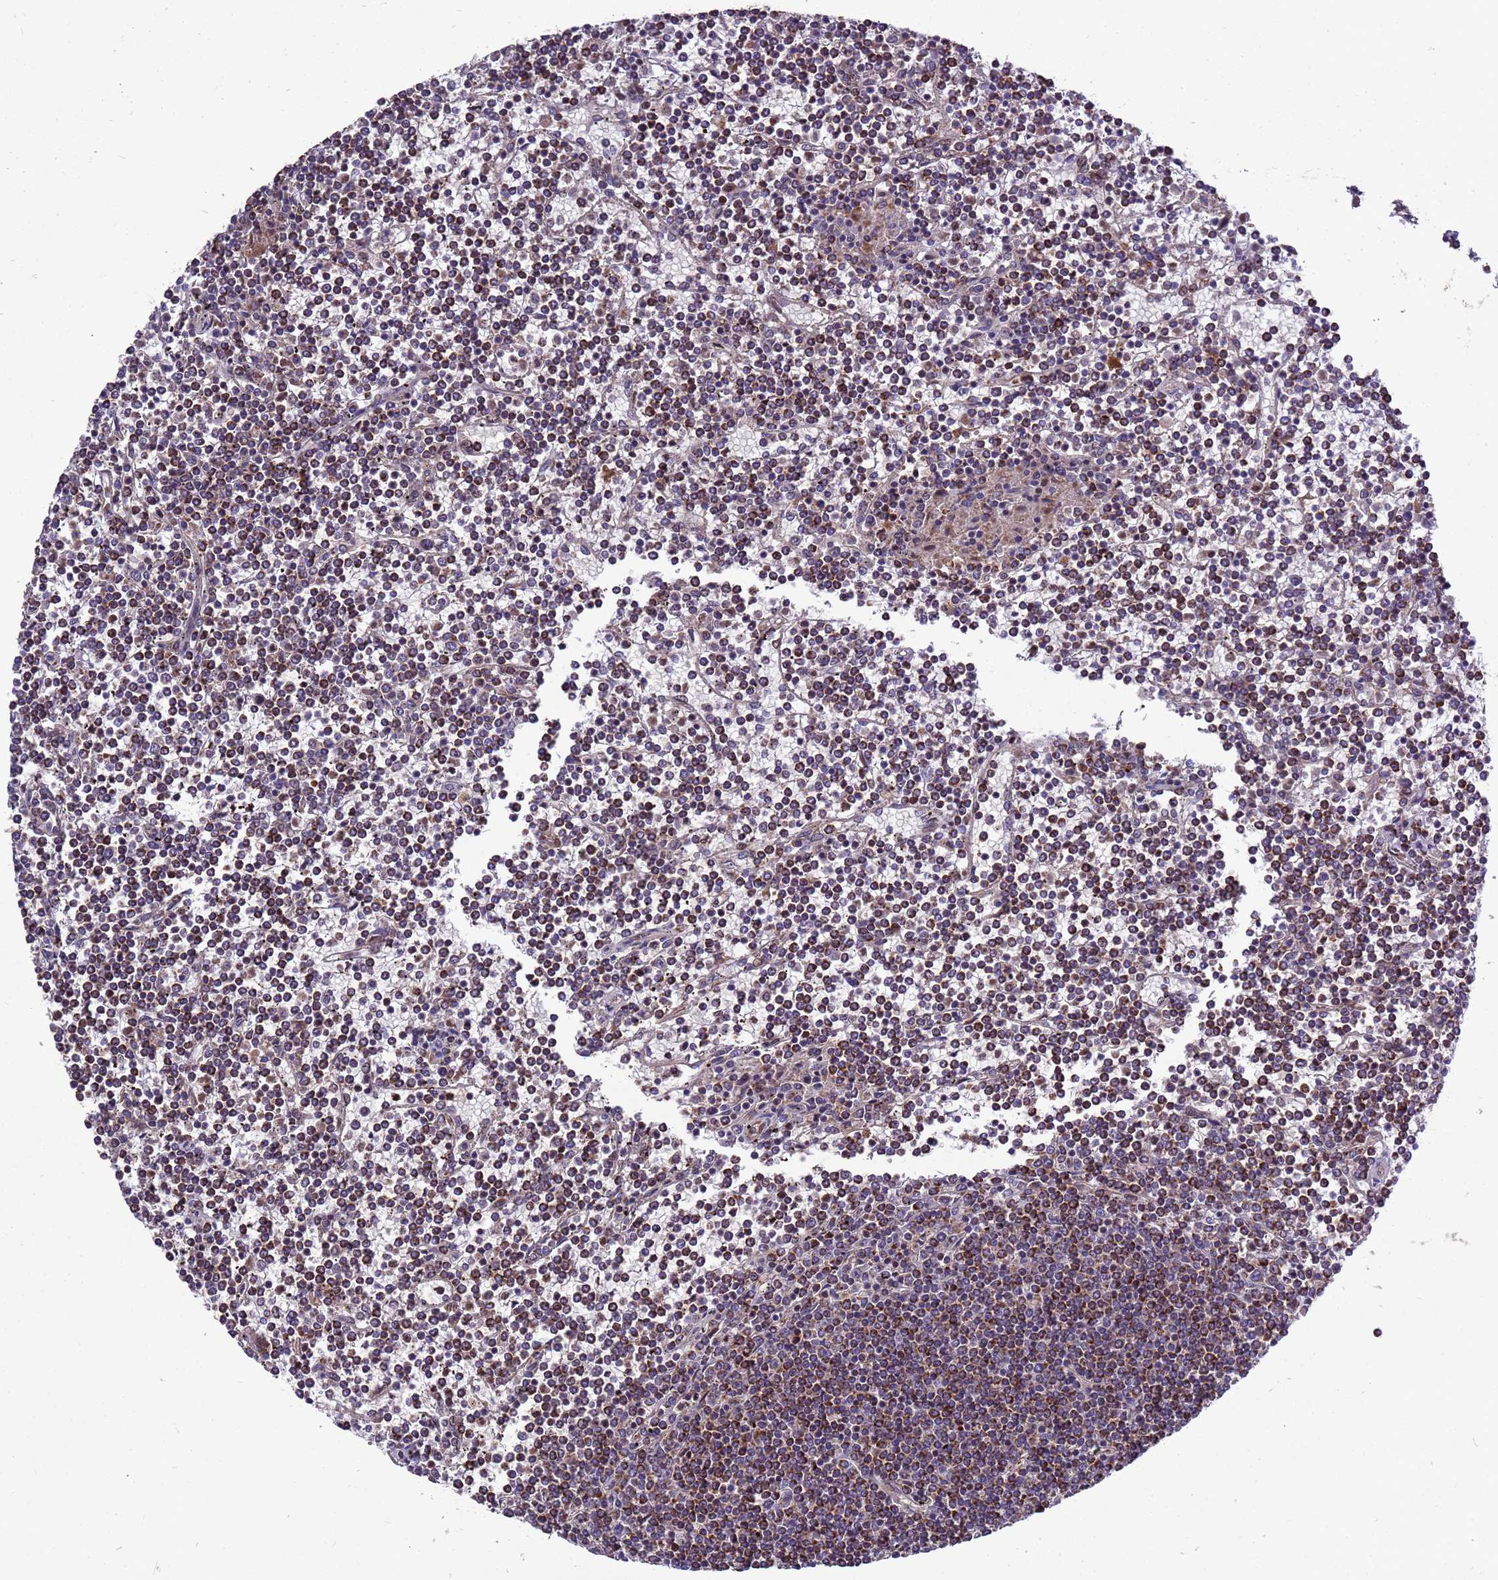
{"staining": {"intensity": "moderate", "quantity": ">75%", "location": "cytoplasmic/membranous"}, "tissue": "lymphoma", "cell_type": "Tumor cells", "image_type": "cancer", "snomed": [{"axis": "morphology", "description": "Malignant lymphoma, non-Hodgkin's type, Low grade"}, {"axis": "topography", "description": "Spleen"}], "caption": "Human low-grade malignant lymphoma, non-Hodgkin's type stained with a brown dye exhibits moderate cytoplasmic/membranous positive staining in approximately >75% of tumor cells.", "gene": "RSPRY1", "patient": {"sex": "female", "age": 19}}